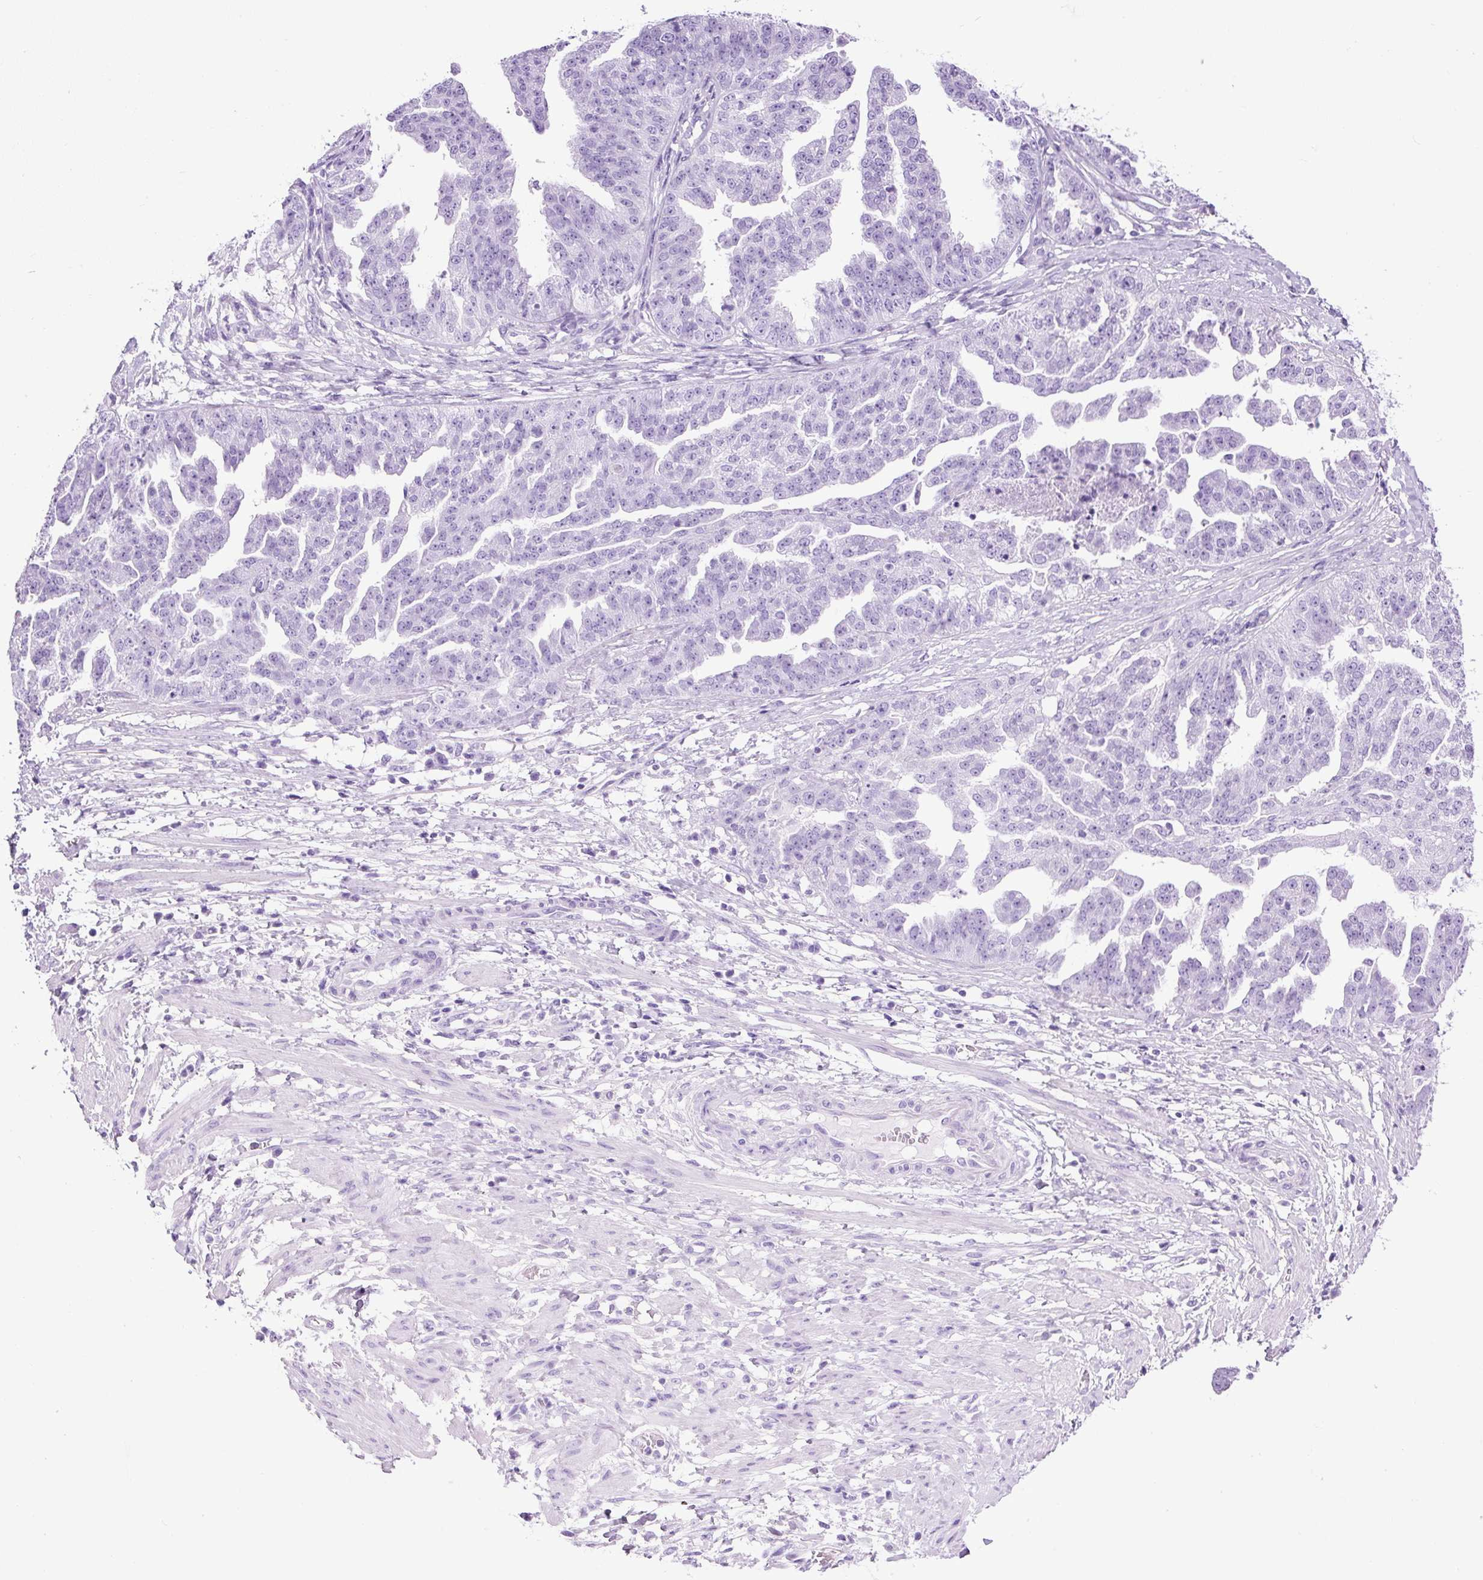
{"staining": {"intensity": "negative", "quantity": "none", "location": "none"}, "tissue": "ovarian cancer", "cell_type": "Tumor cells", "image_type": "cancer", "snomed": [{"axis": "morphology", "description": "Cystadenocarcinoma, serous, NOS"}, {"axis": "topography", "description": "Ovary"}], "caption": "Human ovarian cancer stained for a protein using immunohistochemistry displays no expression in tumor cells.", "gene": "PDIA2", "patient": {"sex": "female", "age": 58}}